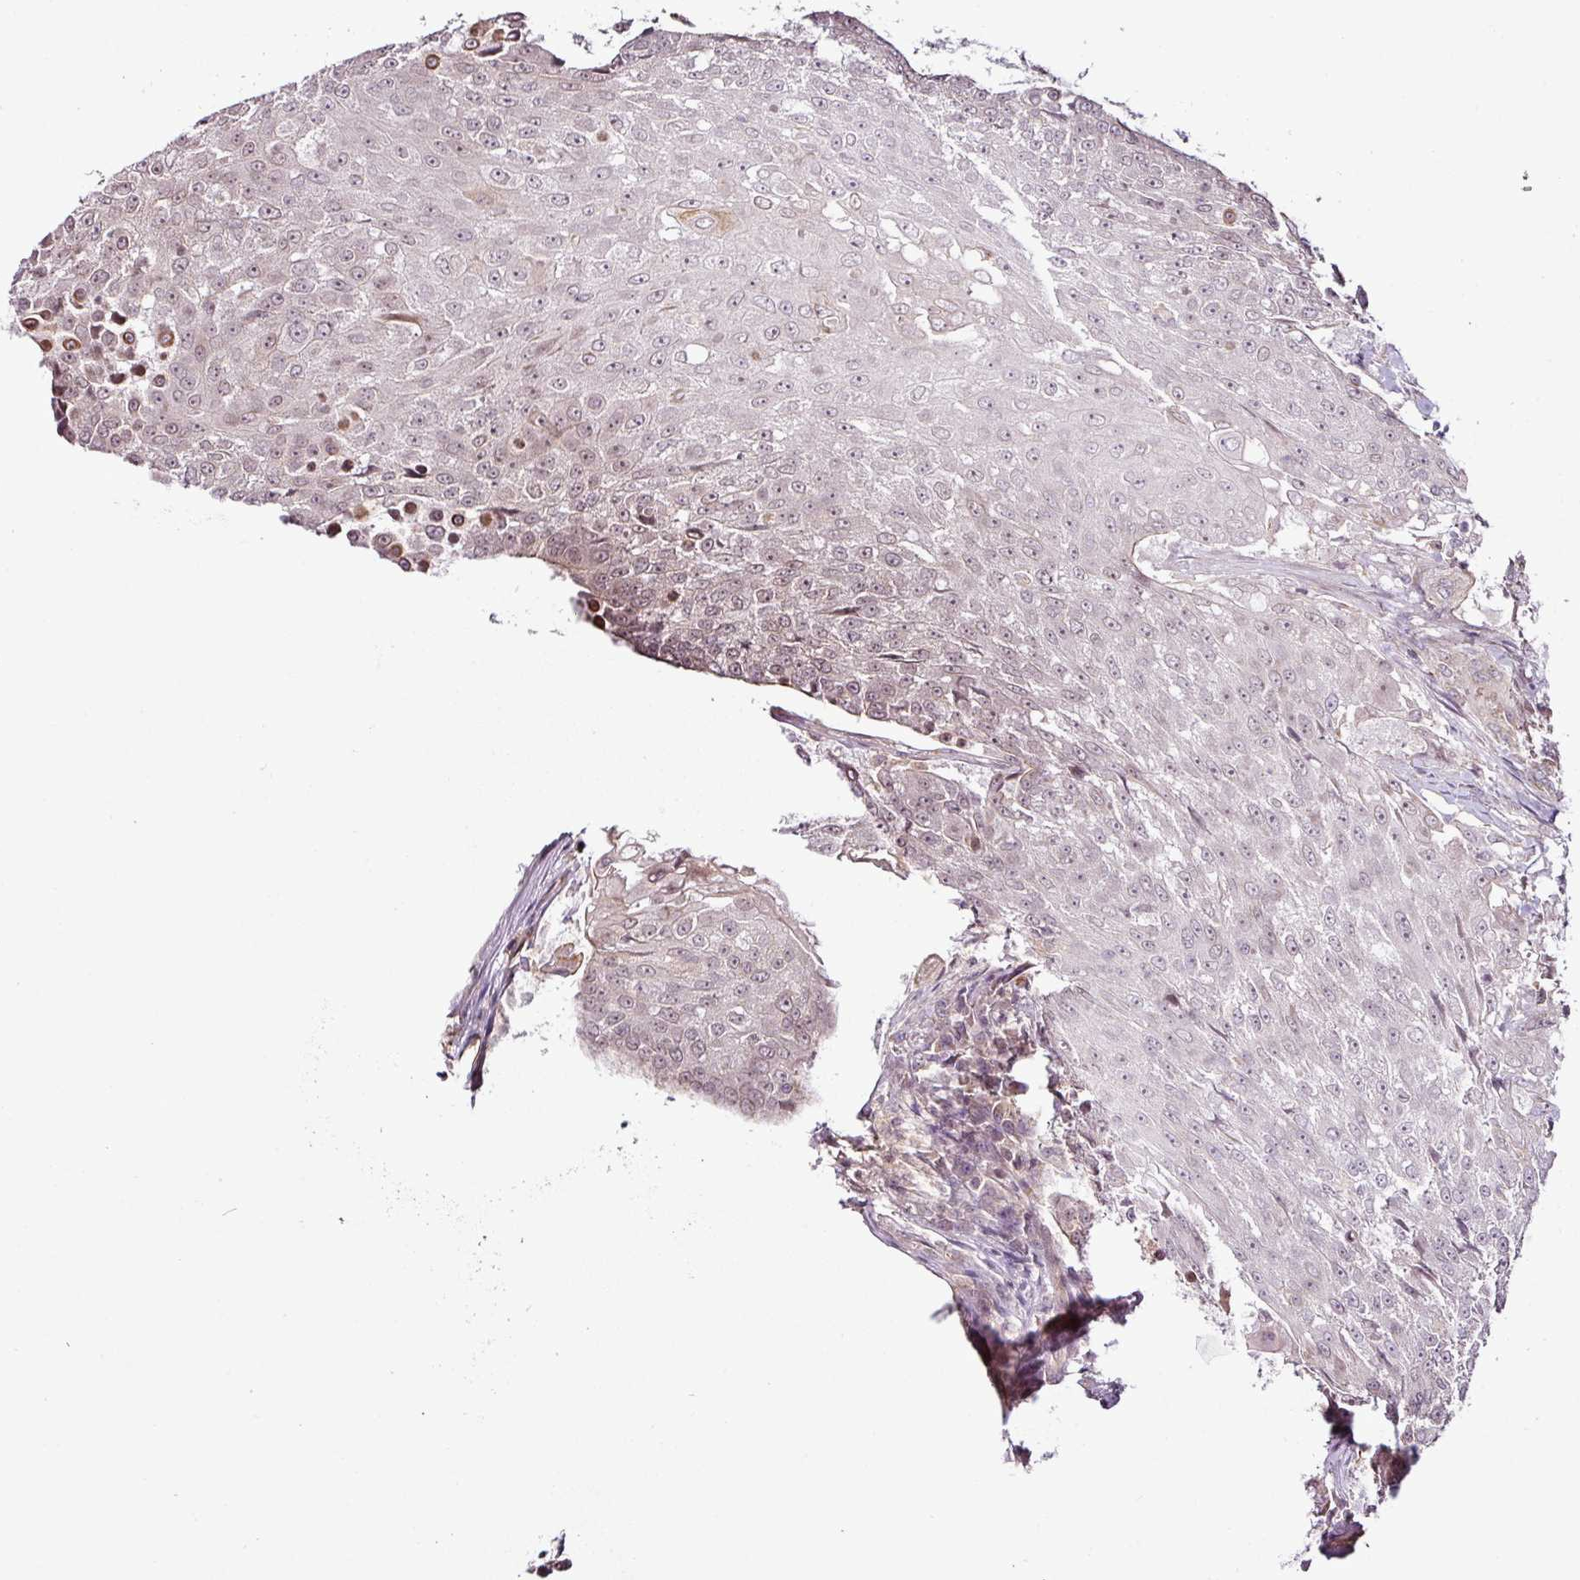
{"staining": {"intensity": "weak", "quantity": "25%-75%", "location": "nuclear"}, "tissue": "urothelial cancer", "cell_type": "Tumor cells", "image_type": "cancer", "snomed": [{"axis": "morphology", "description": "Urothelial carcinoma, High grade"}, {"axis": "topography", "description": "Urinary bladder"}], "caption": "IHC histopathology image of neoplastic tissue: urothelial cancer stained using IHC displays low levels of weak protein expression localized specifically in the nuclear of tumor cells, appearing as a nuclear brown color.", "gene": "DCAF13", "patient": {"sex": "female", "age": 63}}